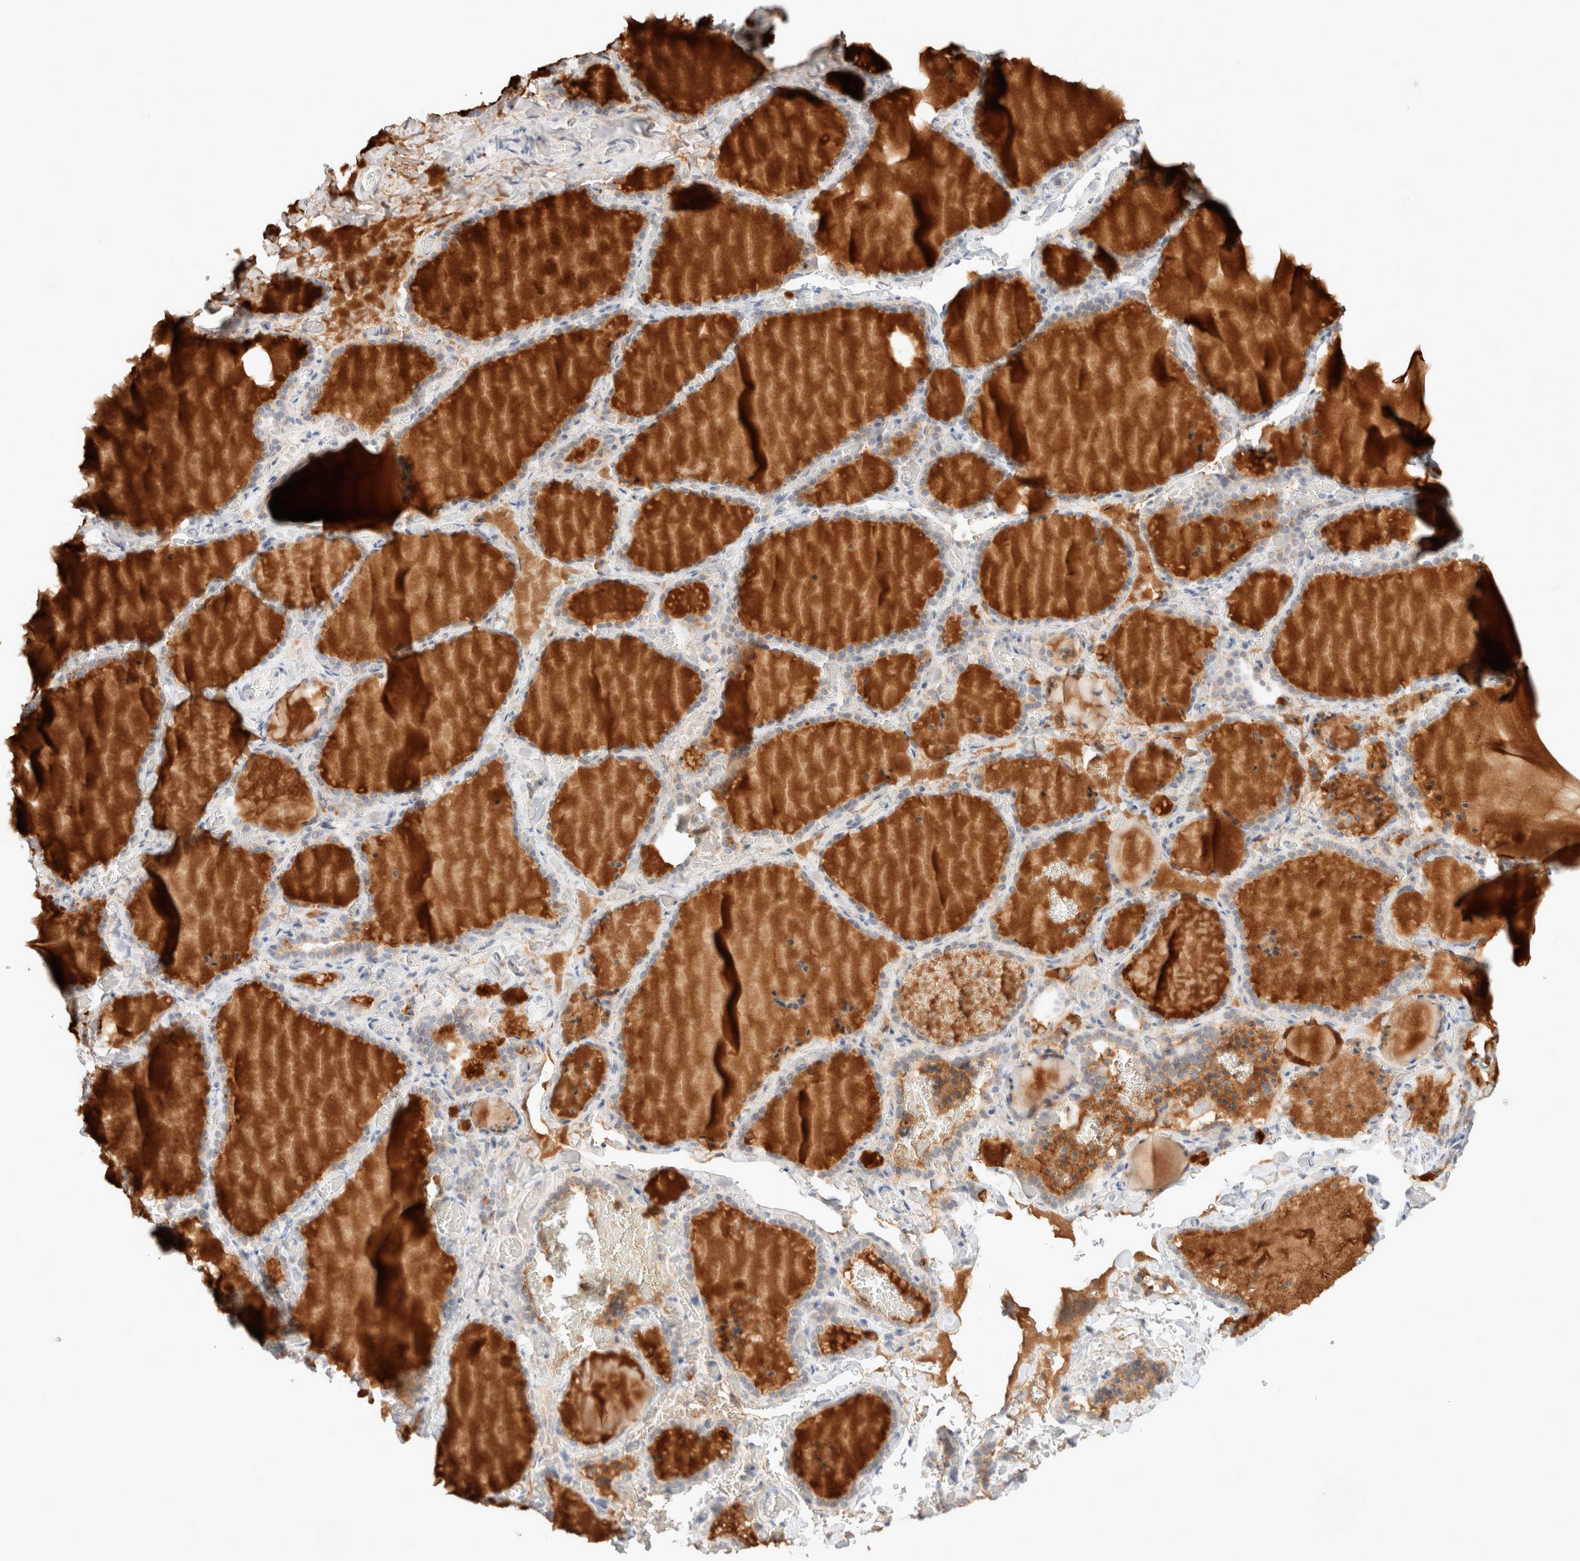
{"staining": {"intensity": "weak", "quantity": "<25%", "location": "cytoplasmic/membranous"}, "tissue": "thyroid gland", "cell_type": "Glandular cells", "image_type": "normal", "snomed": [{"axis": "morphology", "description": "Normal tissue, NOS"}, {"axis": "topography", "description": "Thyroid gland"}], "caption": "Immunohistochemical staining of unremarkable human thyroid gland displays no significant positivity in glandular cells. (DAB immunohistochemistry visualized using brightfield microscopy, high magnification).", "gene": "SPATA20", "patient": {"sex": "female", "age": 22}}